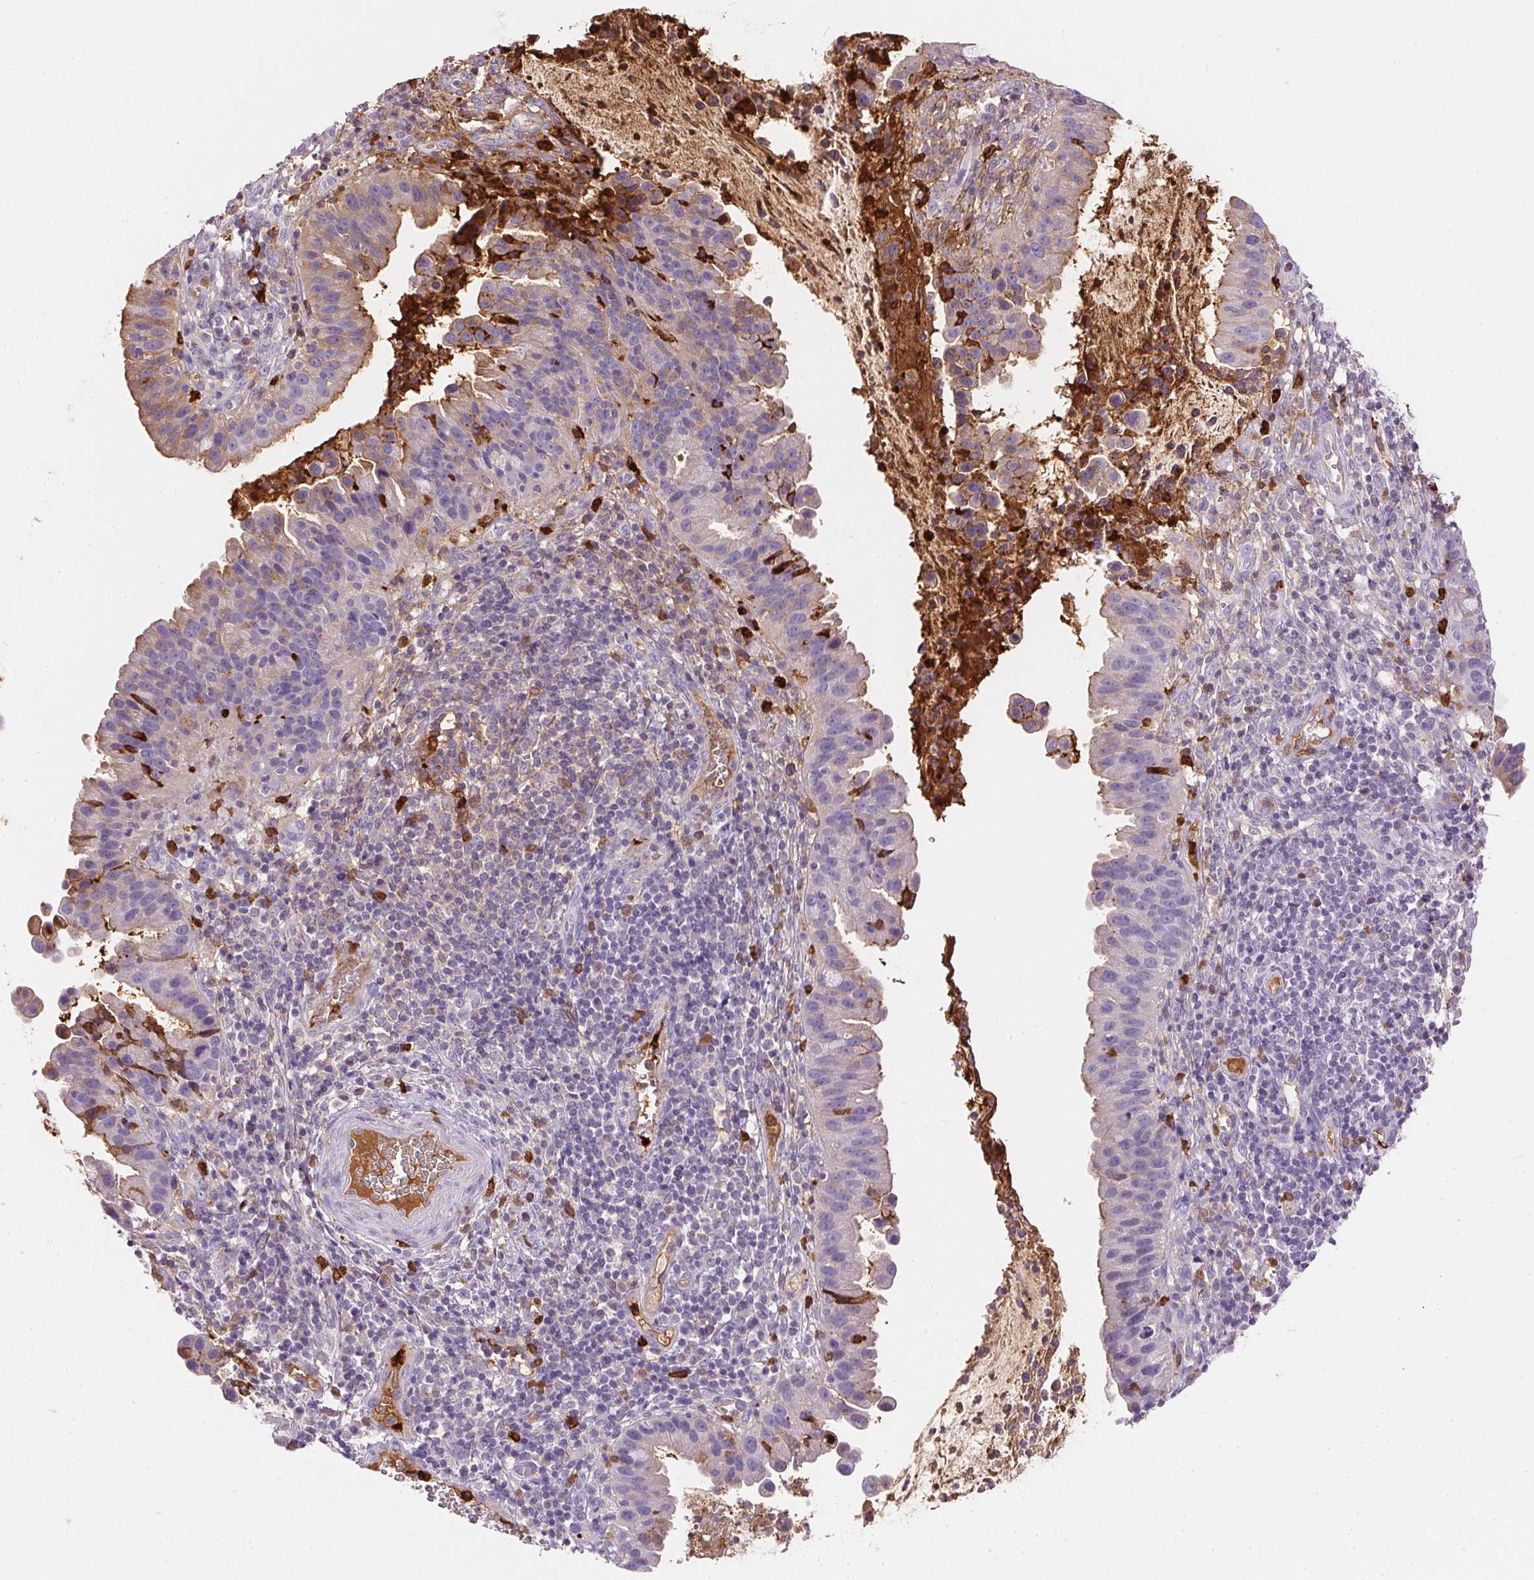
{"staining": {"intensity": "weak", "quantity": "<25%", "location": "cytoplasmic/membranous"}, "tissue": "cervical cancer", "cell_type": "Tumor cells", "image_type": "cancer", "snomed": [{"axis": "morphology", "description": "Adenocarcinoma, NOS"}, {"axis": "topography", "description": "Cervix"}], "caption": "A histopathology image of cervical cancer (adenocarcinoma) stained for a protein shows no brown staining in tumor cells.", "gene": "ORM1", "patient": {"sex": "female", "age": 34}}